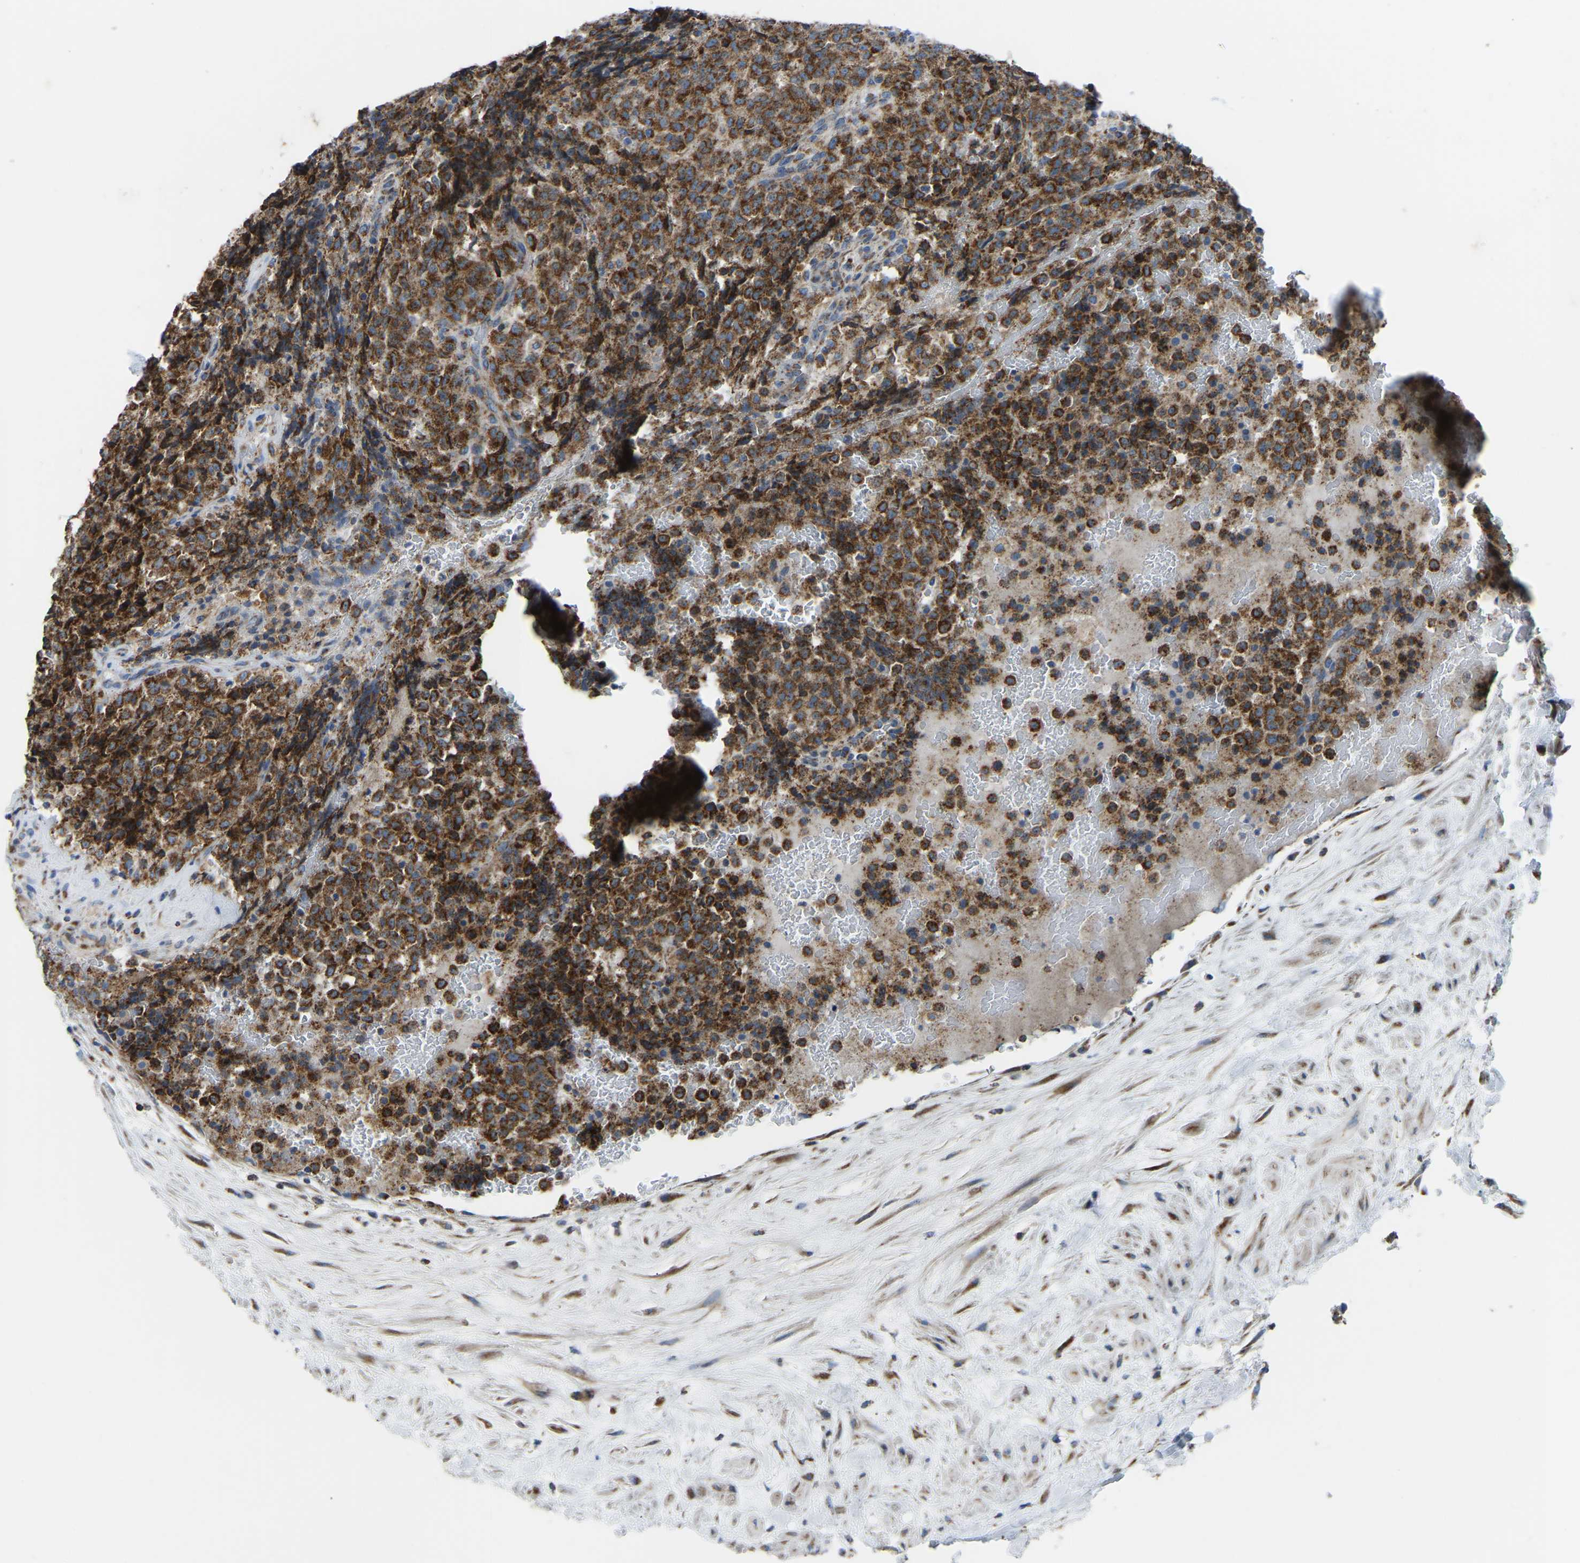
{"staining": {"intensity": "strong", "quantity": ">75%", "location": "cytoplasmic/membranous"}, "tissue": "testis cancer", "cell_type": "Tumor cells", "image_type": "cancer", "snomed": [{"axis": "morphology", "description": "Seminoma, NOS"}, {"axis": "topography", "description": "Testis"}], "caption": "This image demonstrates IHC staining of testis seminoma, with high strong cytoplasmic/membranous expression in about >75% of tumor cells.", "gene": "ETFB", "patient": {"sex": "male", "age": 59}}